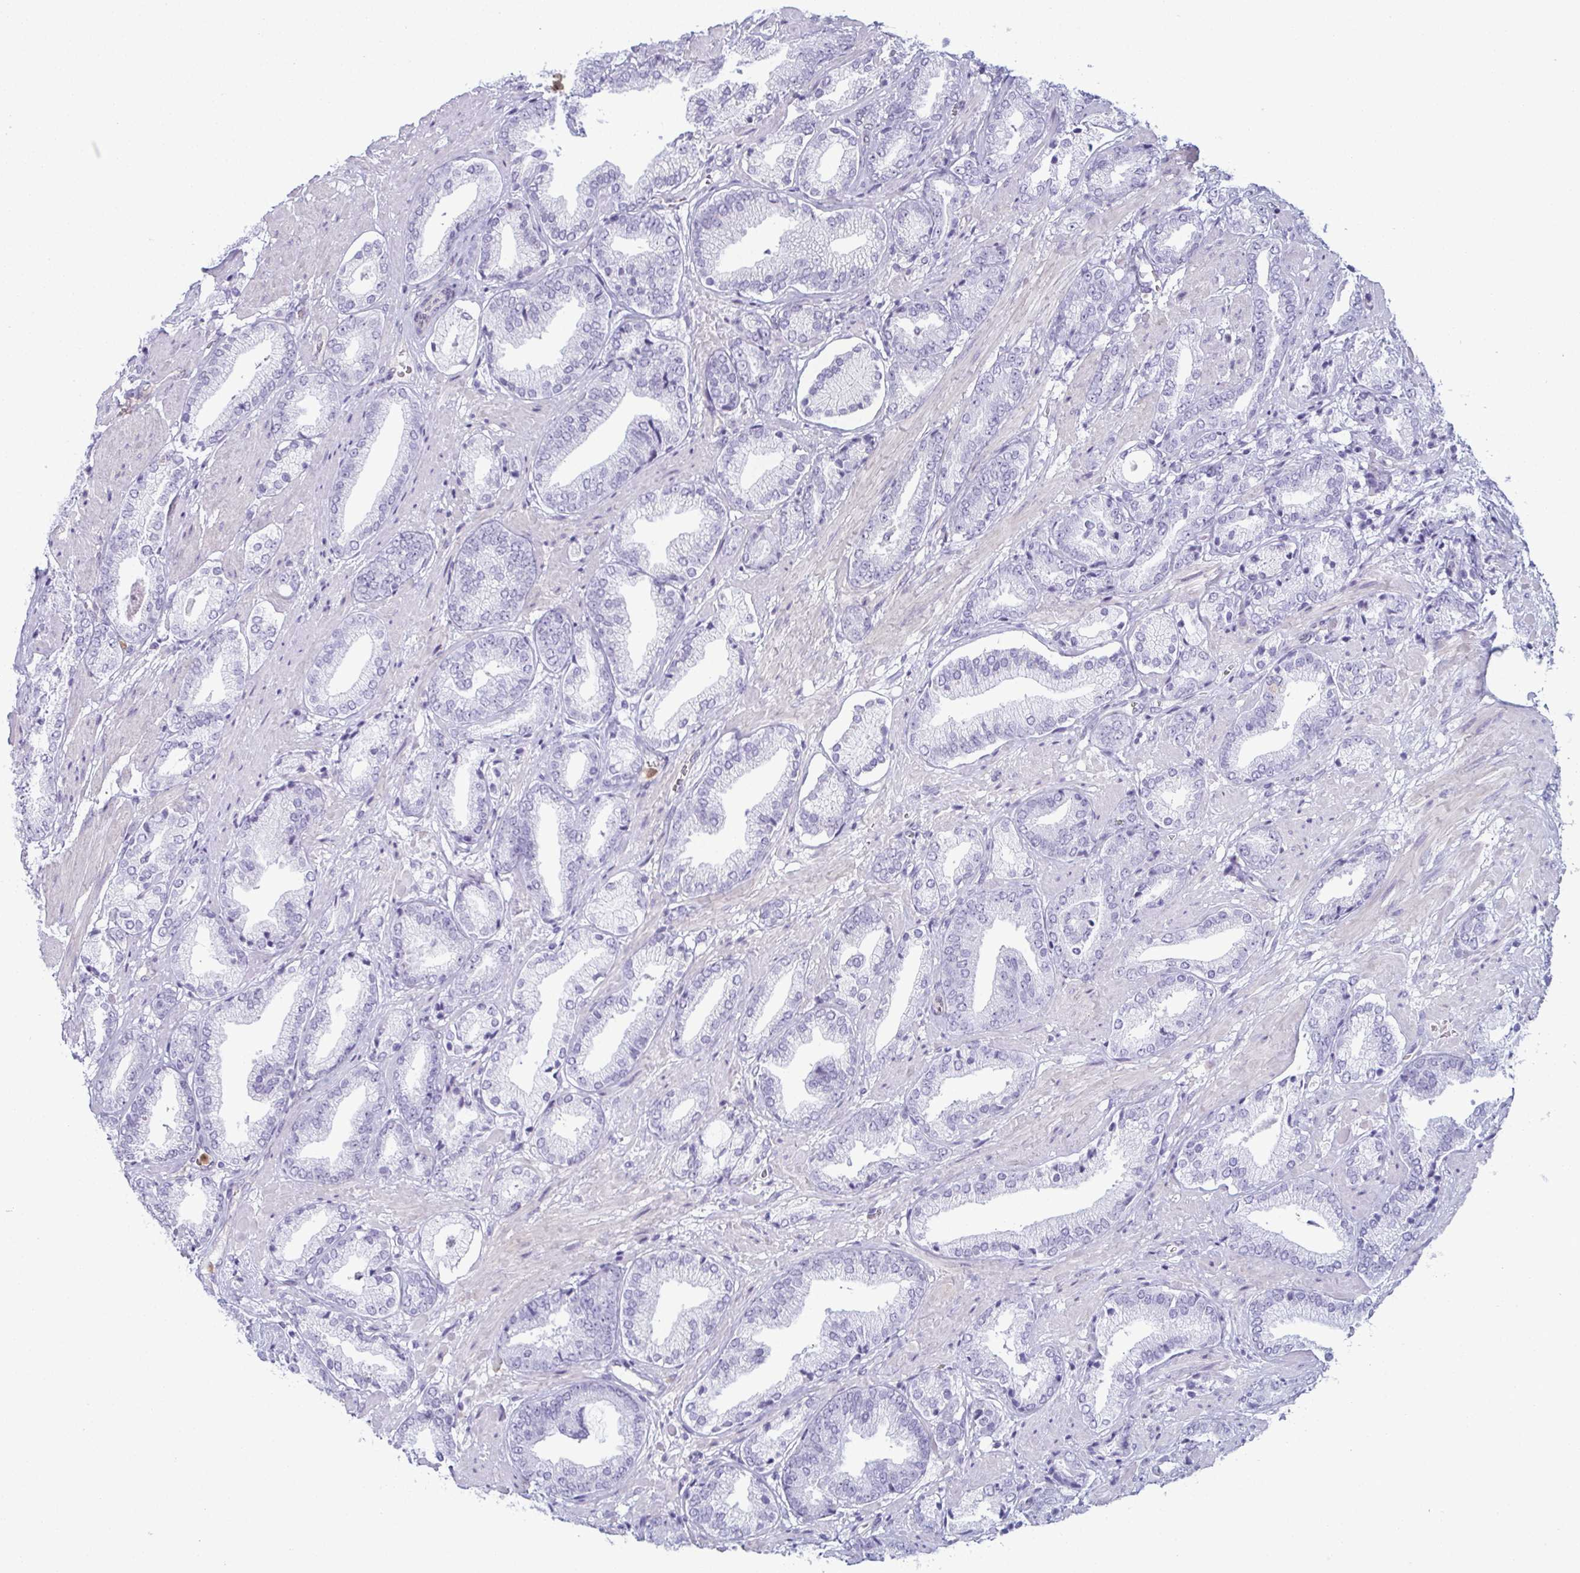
{"staining": {"intensity": "negative", "quantity": "none", "location": "none"}, "tissue": "prostate cancer", "cell_type": "Tumor cells", "image_type": "cancer", "snomed": [{"axis": "morphology", "description": "Adenocarcinoma, High grade"}, {"axis": "topography", "description": "Prostate"}], "caption": "DAB immunohistochemical staining of human prostate high-grade adenocarcinoma displays no significant expression in tumor cells.", "gene": "CDA", "patient": {"sex": "male", "age": 56}}